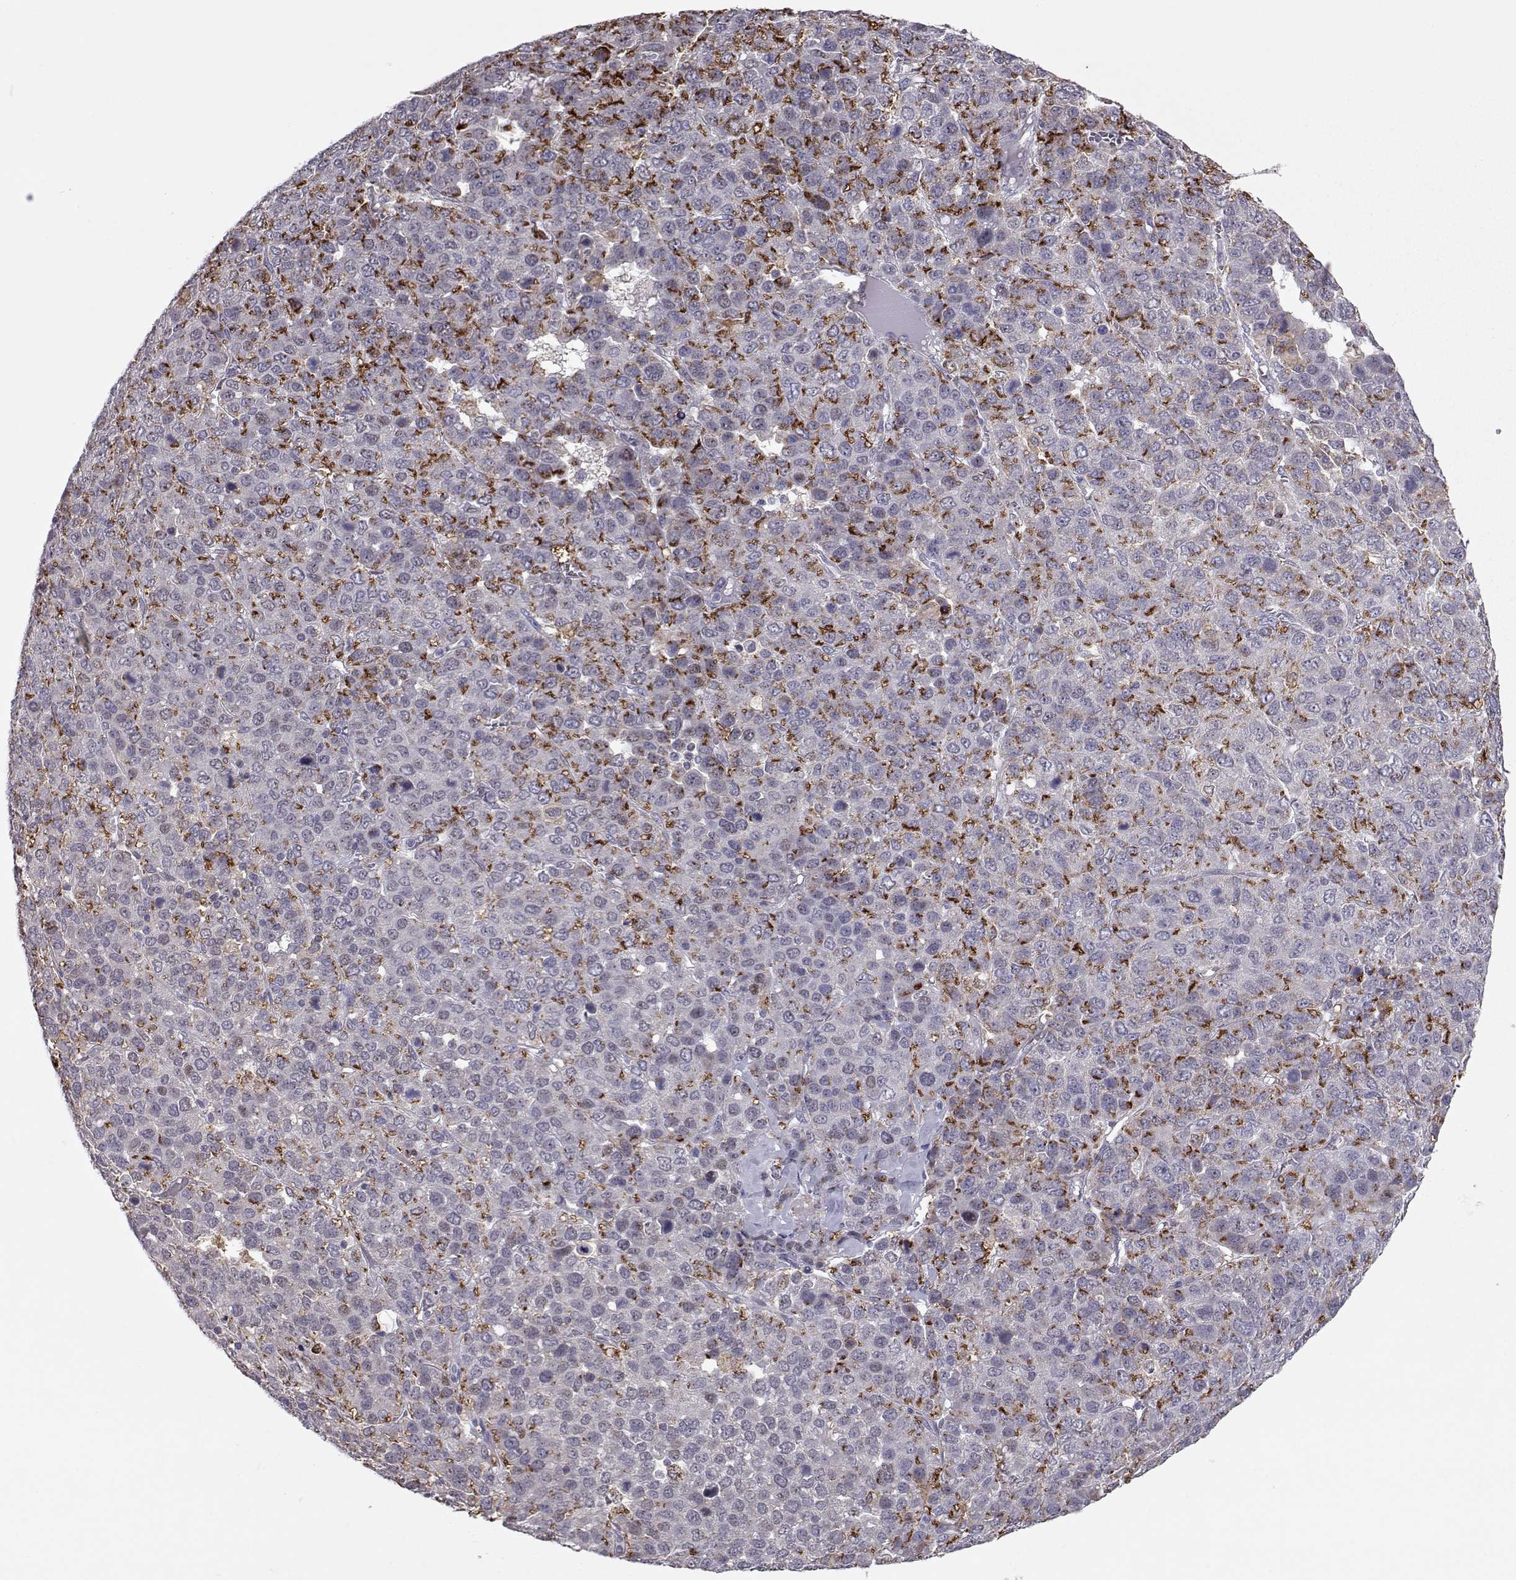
{"staining": {"intensity": "strong", "quantity": "25%-75%", "location": "cytoplasmic/membranous"}, "tissue": "liver cancer", "cell_type": "Tumor cells", "image_type": "cancer", "snomed": [{"axis": "morphology", "description": "Carcinoma, Hepatocellular, NOS"}, {"axis": "topography", "description": "Liver"}], "caption": "DAB (3,3'-diaminobenzidine) immunohistochemical staining of human hepatocellular carcinoma (liver) displays strong cytoplasmic/membranous protein positivity in approximately 25%-75% of tumor cells.", "gene": "NPVF", "patient": {"sex": "male", "age": 69}}